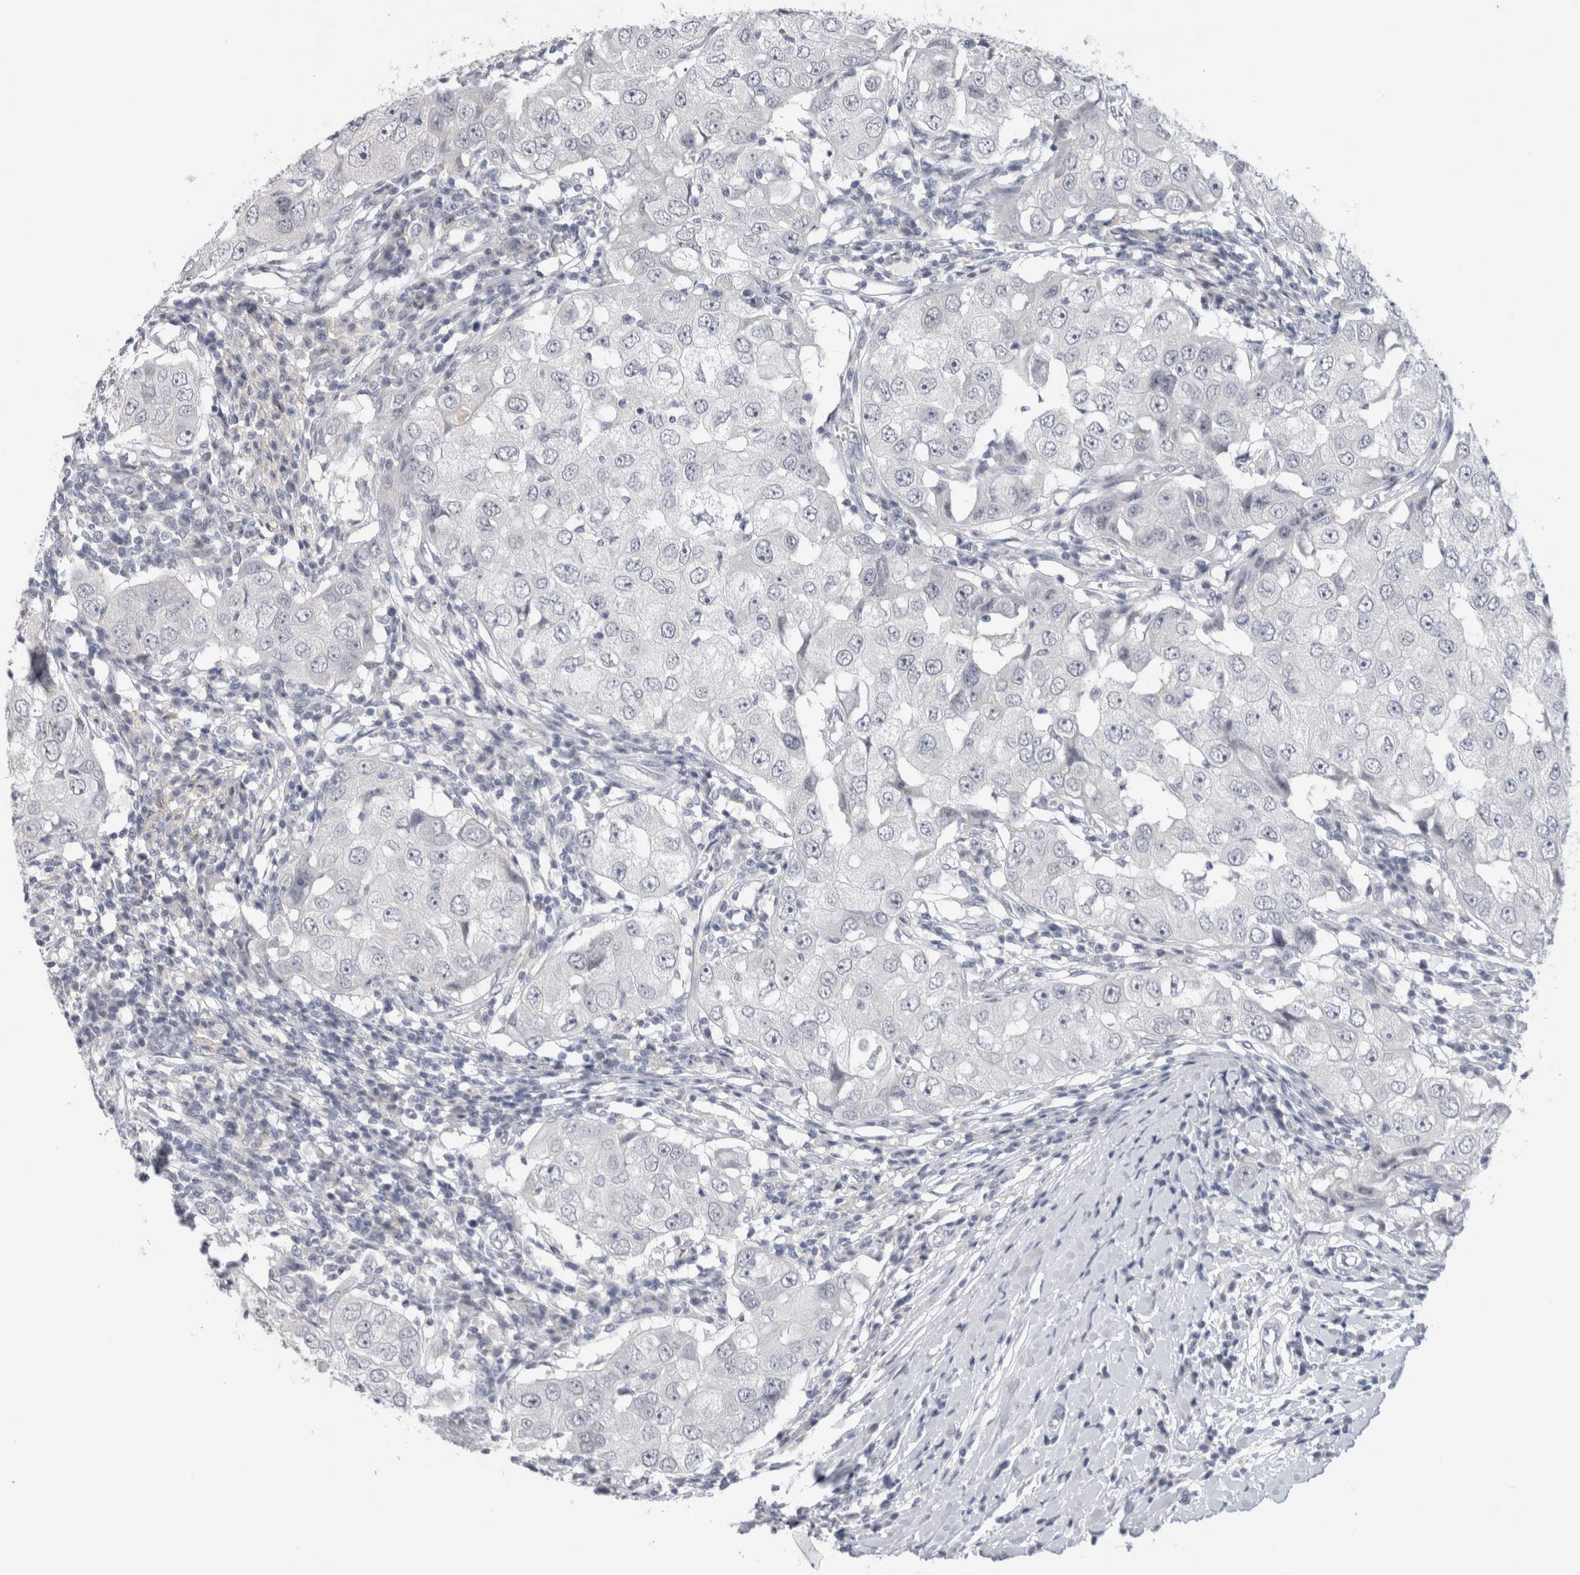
{"staining": {"intensity": "negative", "quantity": "none", "location": "none"}, "tissue": "breast cancer", "cell_type": "Tumor cells", "image_type": "cancer", "snomed": [{"axis": "morphology", "description": "Duct carcinoma"}, {"axis": "topography", "description": "Breast"}], "caption": "Breast intraductal carcinoma stained for a protein using immunohistochemistry (IHC) exhibits no expression tumor cells.", "gene": "TONSL", "patient": {"sex": "female", "age": 27}}